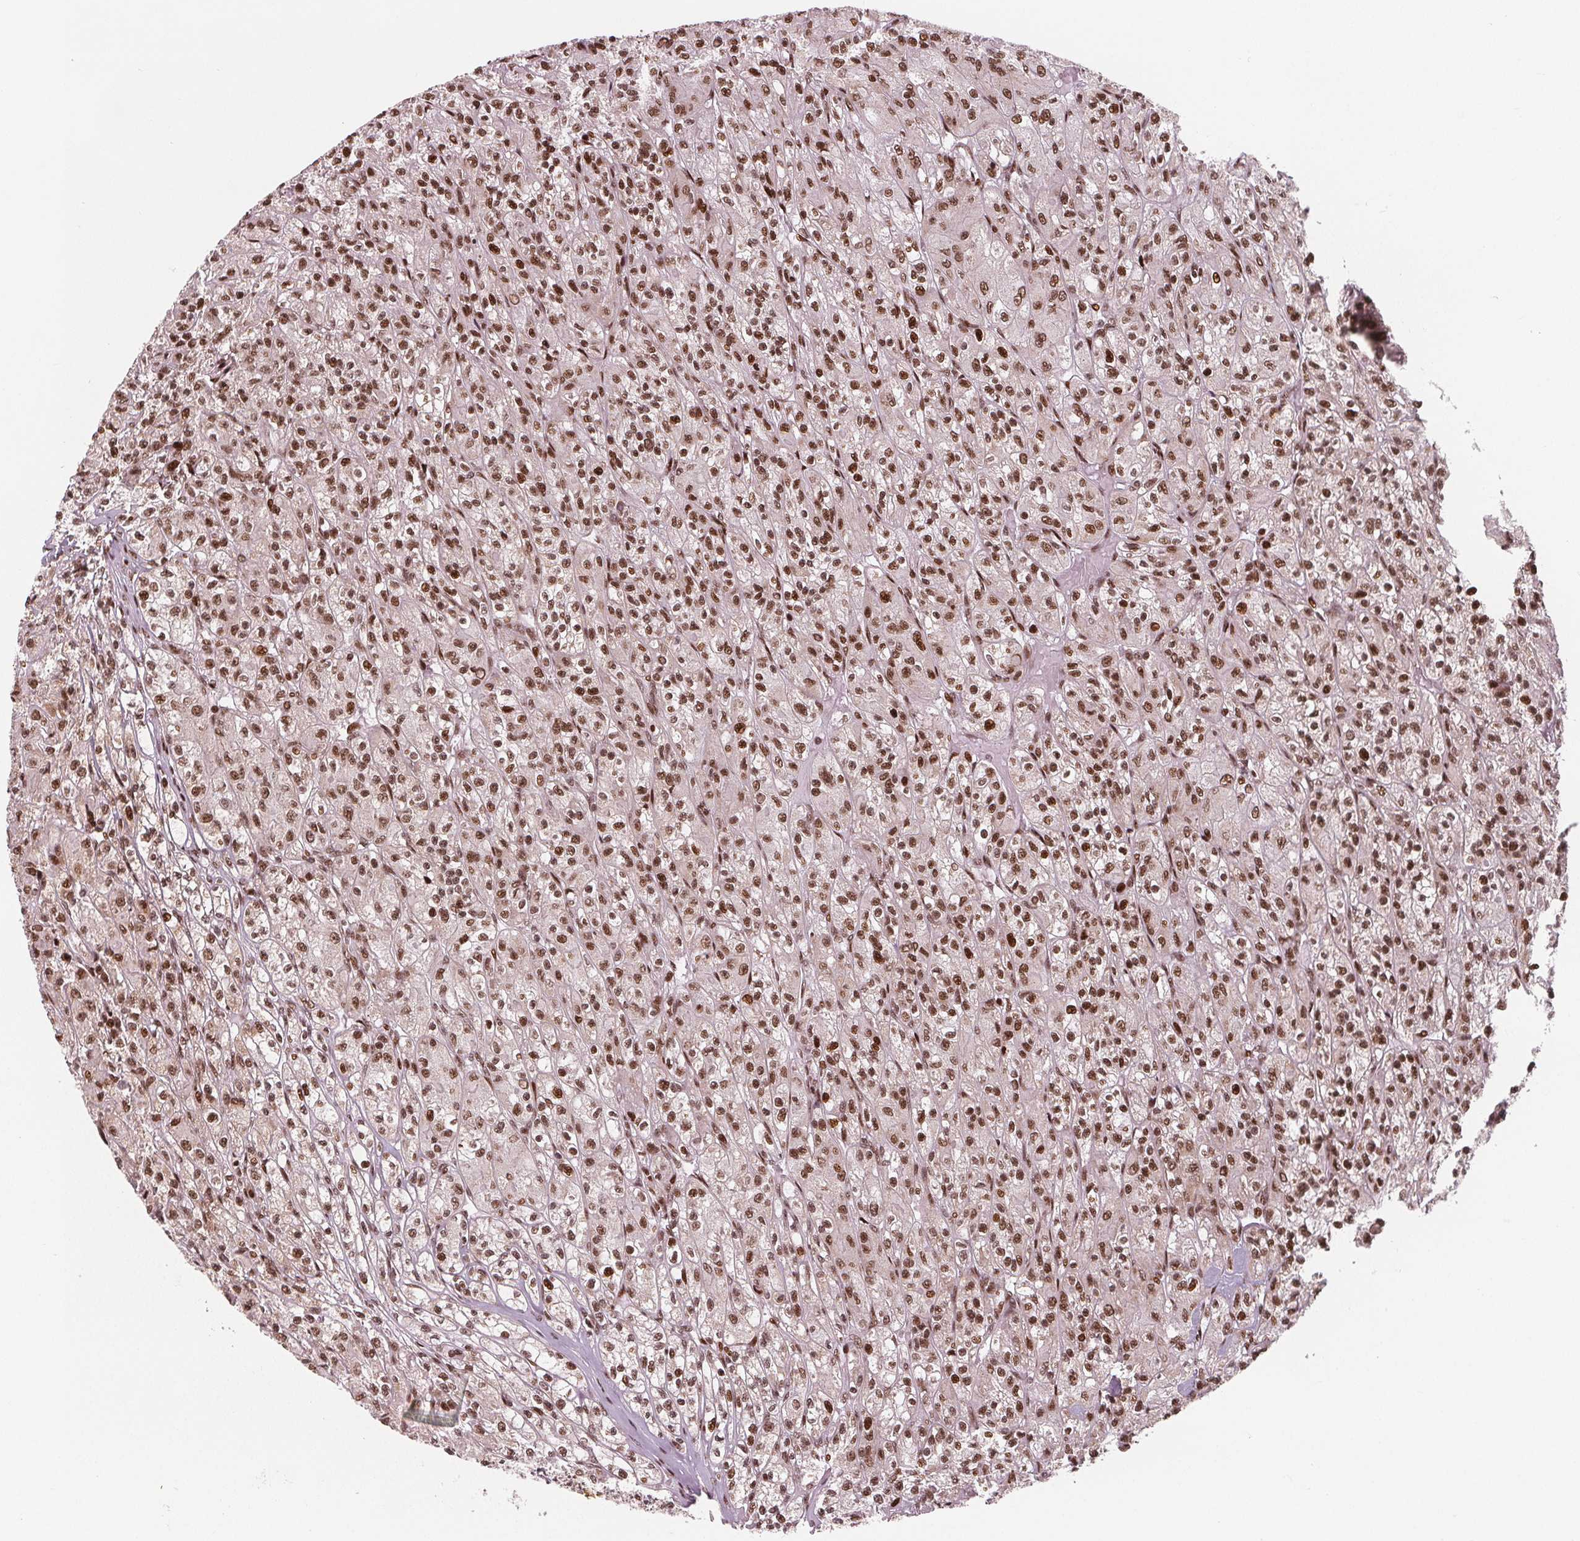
{"staining": {"intensity": "moderate", "quantity": ">75%", "location": "nuclear"}, "tissue": "renal cancer", "cell_type": "Tumor cells", "image_type": "cancer", "snomed": [{"axis": "morphology", "description": "Adenocarcinoma, NOS"}, {"axis": "topography", "description": "Kidney"}], "caption": "A brown stain shows moderate nuclear expression of a protein in human renal cancer tumor cells.", "gene": "SNRNP35", "patient": {"sex": "female", "age": 70}}